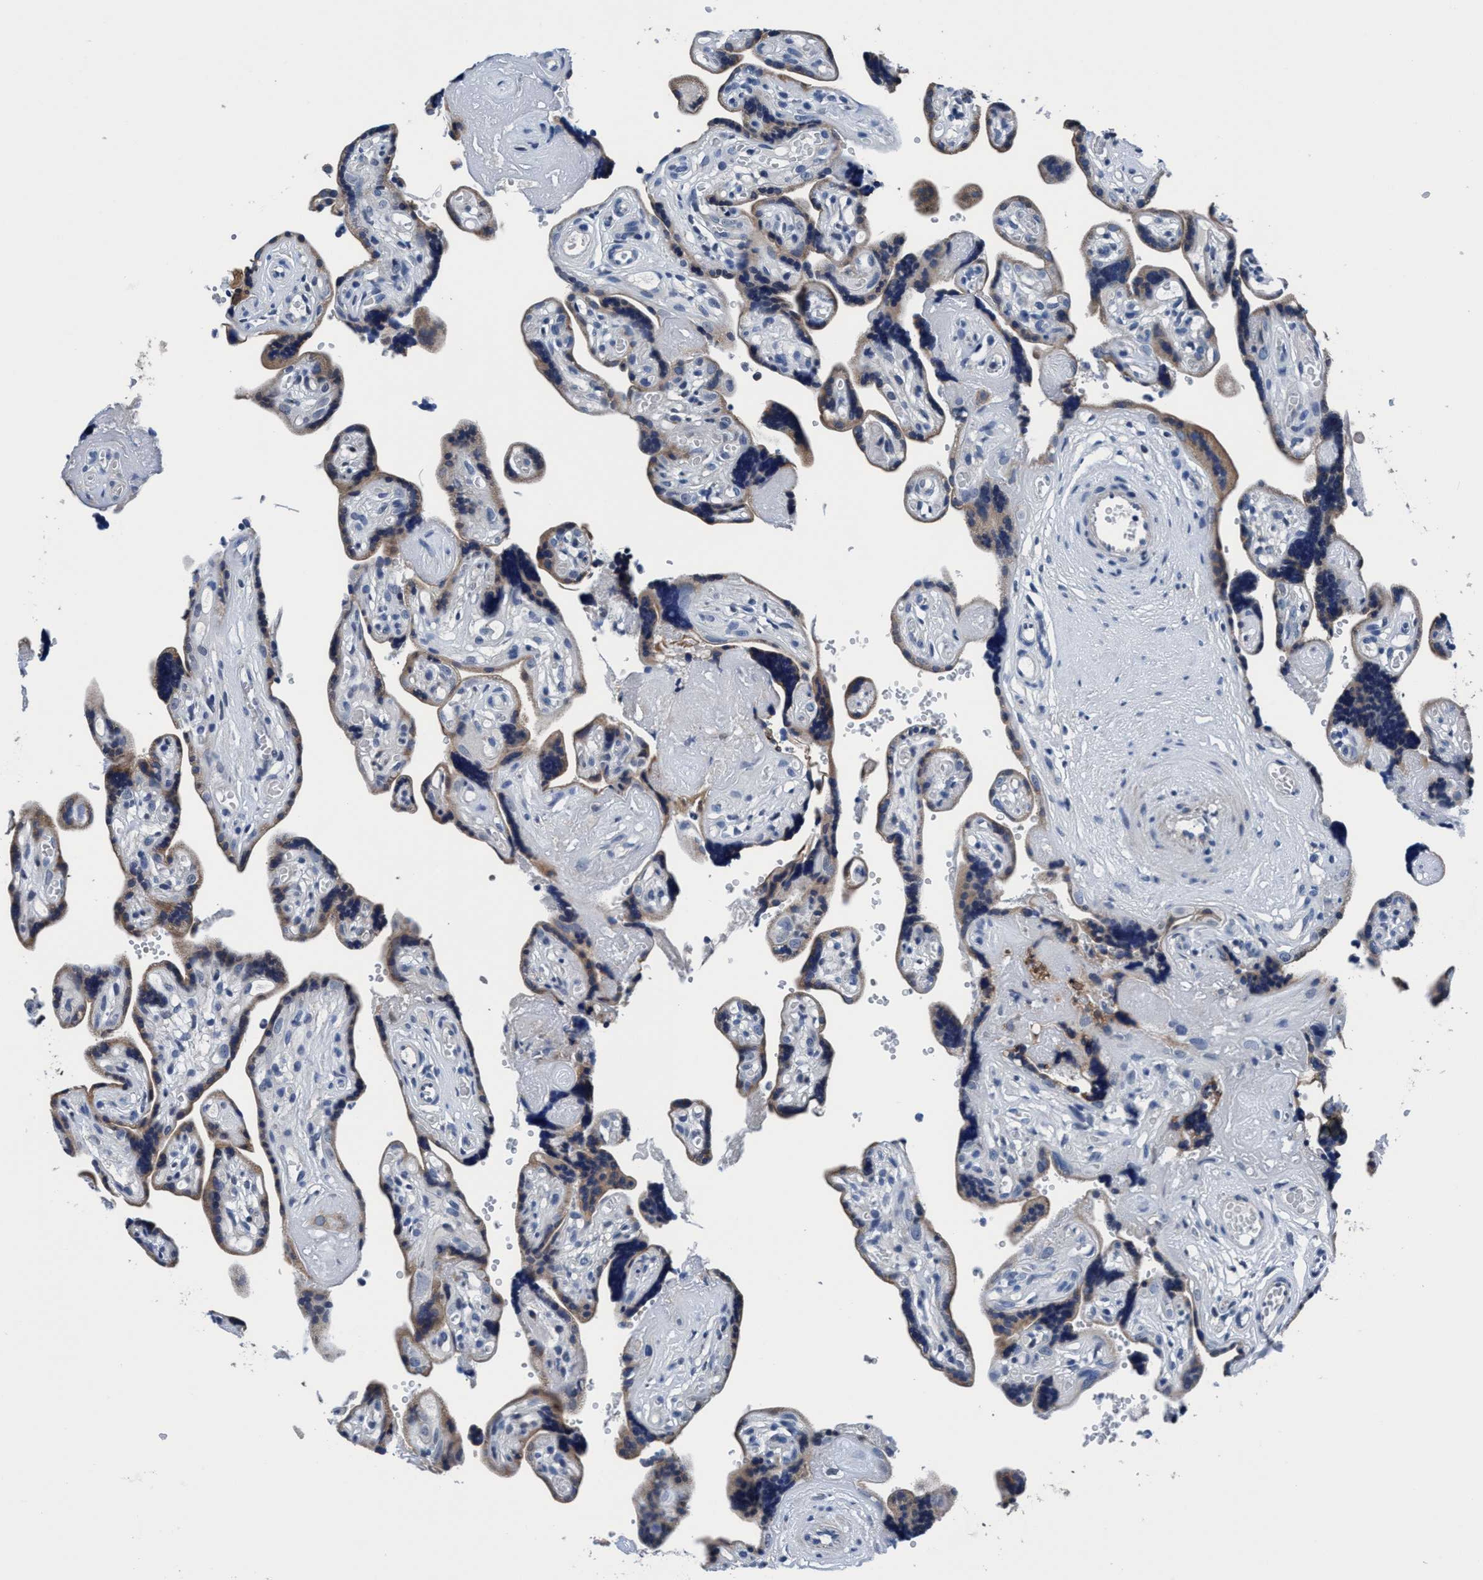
{"staining": {"intensity": "weak", "quantity": ">75%", "location": "cytoplasmic/membranous"}, "tissue": "placenta", "cell_type": "Trophoblastic cells", "image_type": "normal", "snomed": [{"axis": "morphology", "description": "Normal tissue, NOS"}, {"axis": "topography", "description": "Placenta"}], "caption": "This histopathology image shows normal placenta stained with immunohistochemistry (IHC) to label a protein in brown. The cytoplasmic/membranous of trophoblastic cells show weak positivity for the protein. Nuclei are counter-stained blue.", "gene": "TMEM94", "patient": {"sex": "female", "age": 30}}